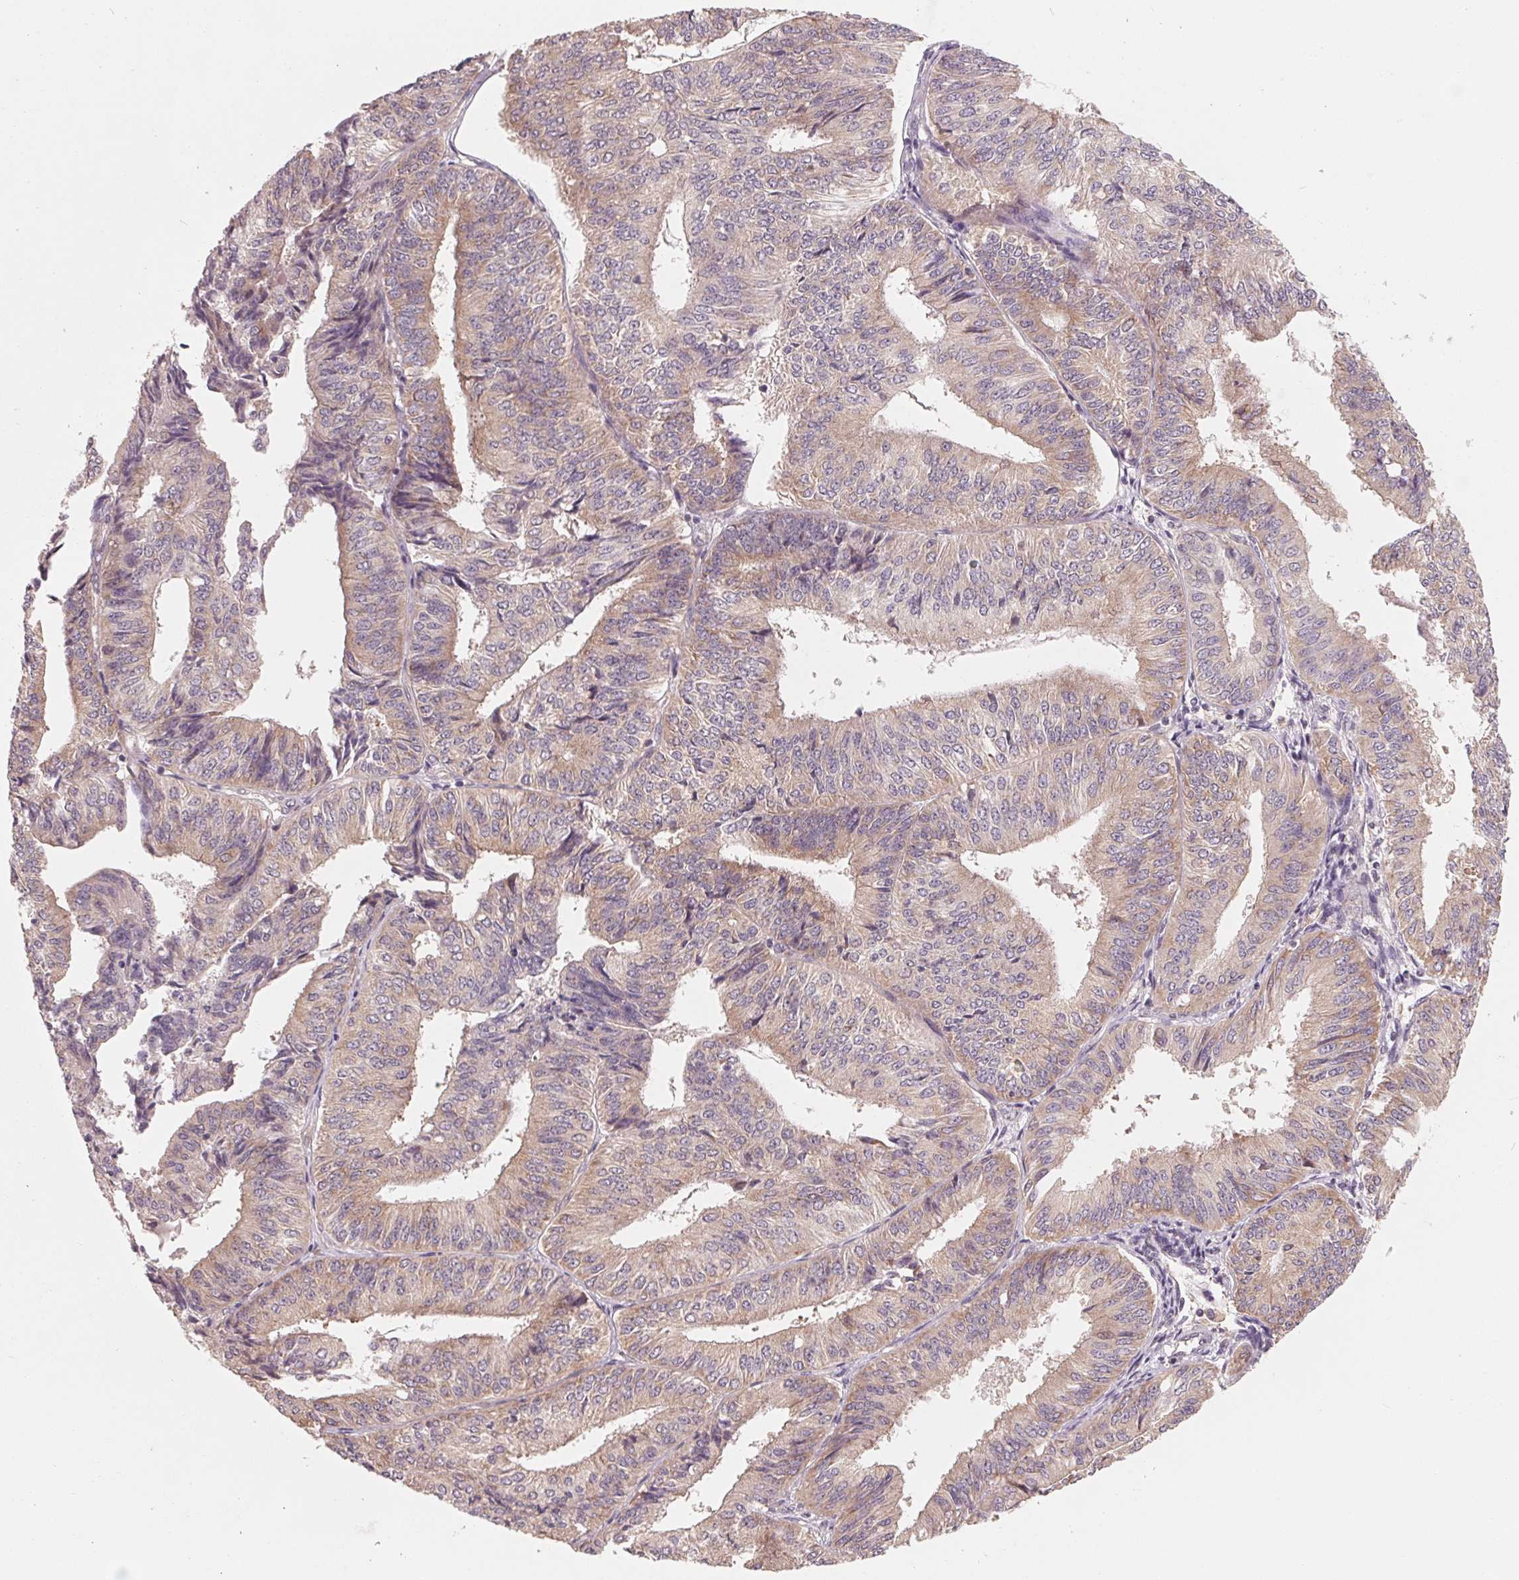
{"staining": {"intensity": "weak", "quantity": ">75%", "location": "cytoplasmic/membranous"}, "tissue": "endometrial cancer", "cell_type": "Tumor cells", "image_type": "cancer", "snomed": [{"axis": "morphology", "description": "Adenocarcinoma, NOS"}, {"axis": "topography", "description": "Endometrium"}], "caption": "A high-resolution histopathology image shows IHC staining of adenocarcinoma (endometrial), which demonstrates weak cytoplasmic/membranous positivity in approximately >75% of tumor cells. Nuclei are stained in blue.", "gene": "GIGYF2", "patient": {"sex": "female", "age": 58}}